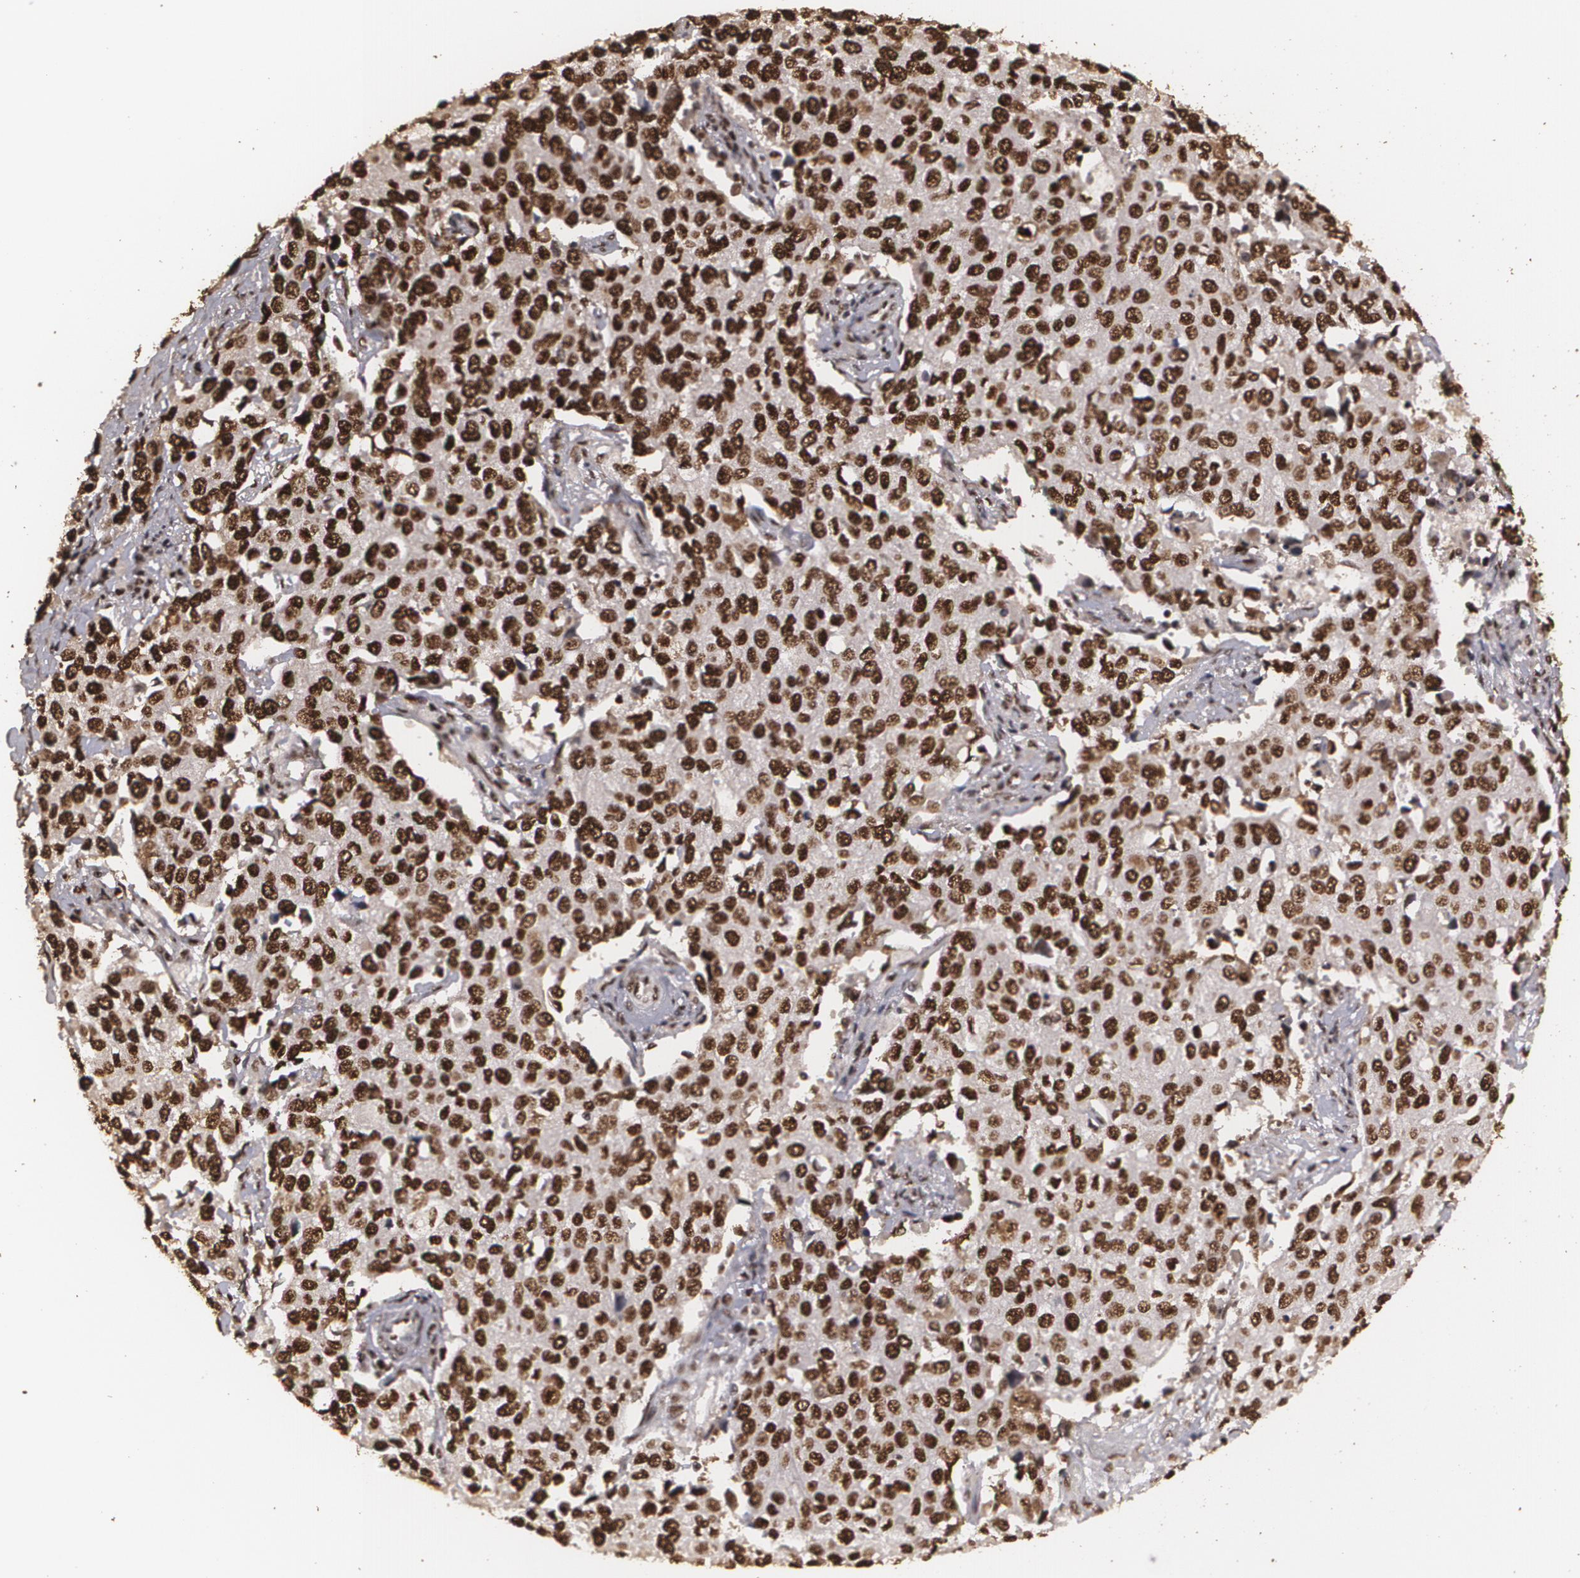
{"staining": {"intensity": "strong", "quantity": ">75%", "location": "nuclear"}, "tissue": "cervical cancer", "cell_type": "Tumor cells", "image_type": "cancer", "snomed": [{"axis": "morphology", "description": "Squamous cell carcinoma, NOS"}, {"axis": "topography", "description": "Cervix"}], "caption": "Squamous cell carcinoma (cervical) tissue reveals strong nuclear staining in about >75% of tumor cells", "gene": "RCOR1", "patient": {"sex": "female", "age": 54}}